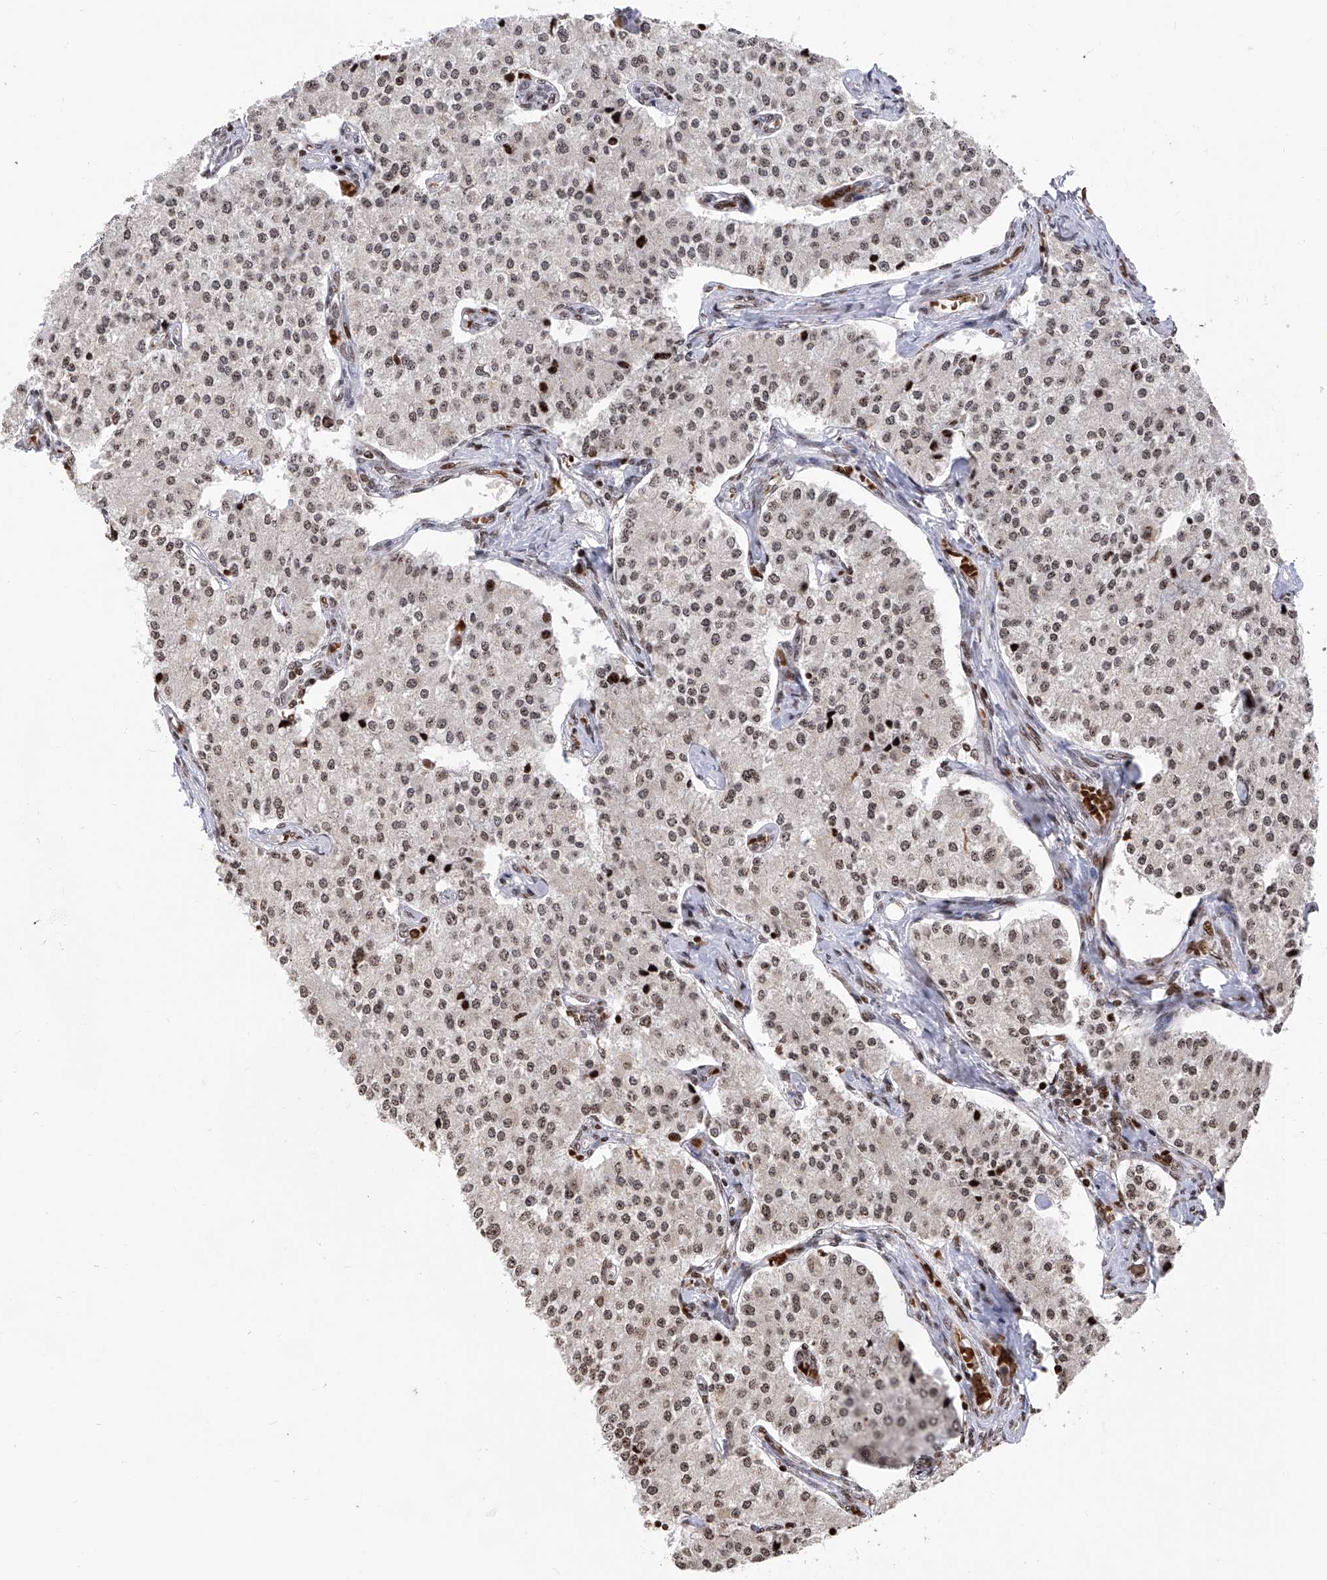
{"staining": {"intensity": "moderate", "quantity": ">75%", "location": "nuclear"}, "tissue": "carcinoid", "cell_type": "Tumor cells", "image_type": "cancer", "snomed": [{"axis": "morphology", "description": "Carcinoid, malignant, NOS"}, {"axis": "topography", "description": "Colon"}], "caption": "Immunohistochemical staining of human malignant carcinoid shows medium levels of moderate nuclear positivity in about >75% of tumor cells.", "gene": "PAK1IP1", "patient": {"sex": "female", "age": 52}}